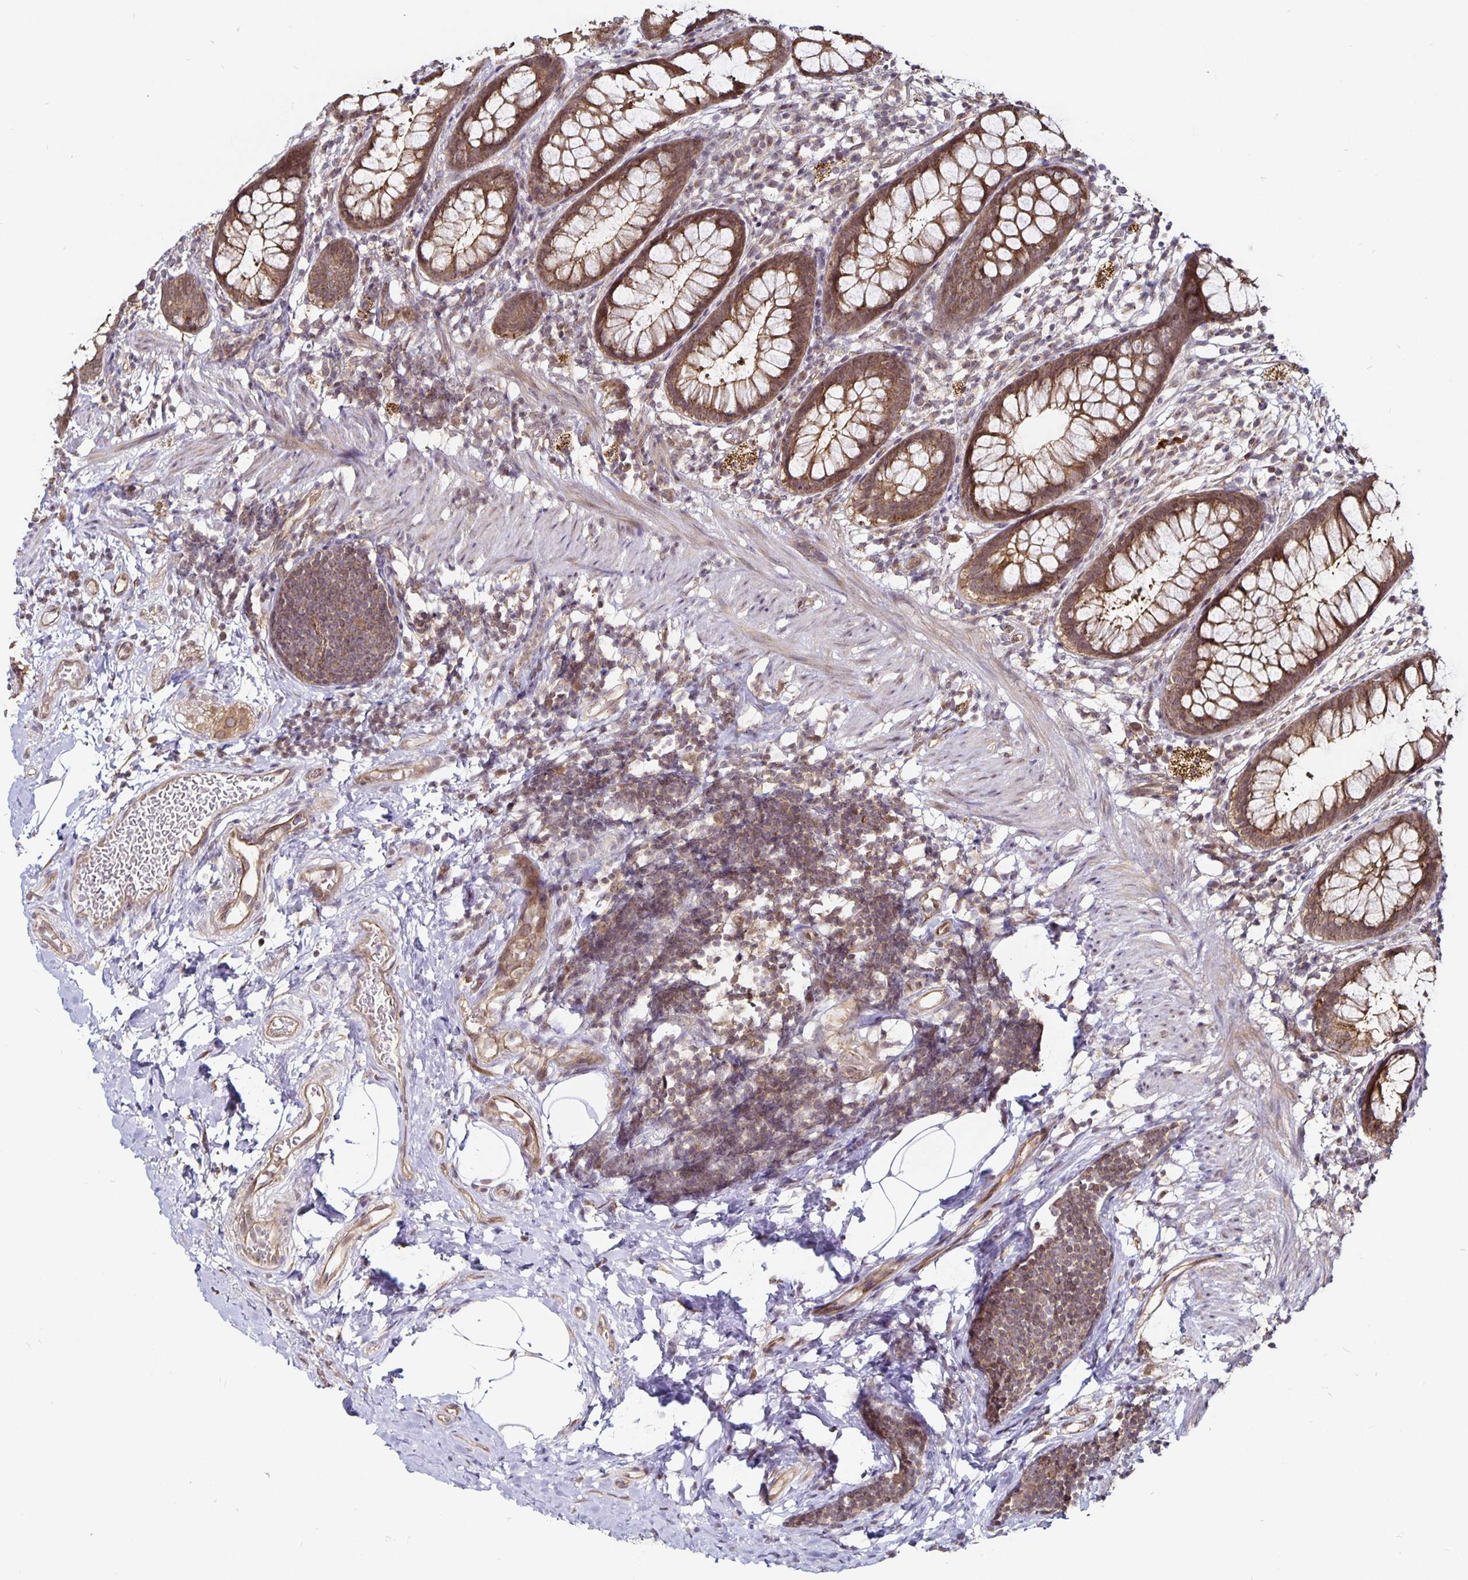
{"staining": {"intensity": "moderate", "quantity": ">75%", "location": "cytoplasmic/membranous"}, "tissue": "rectum", "cell_type": "Glandular cells", "image_type": "normal", "snomed": [{"axis": "morphology", "description": "Normal tissue, NOS"}, {"axis": "topography", "description": "Rectum"}], "caption": "Immunohistochemical staining of unremarkable human rectum exhibits medium levels of moderate cytoplasmic/membranous positivity in about >75% of glandular cells.", "gene": "CYP27A1", "patient": {"sex": "female", "age": 62}}